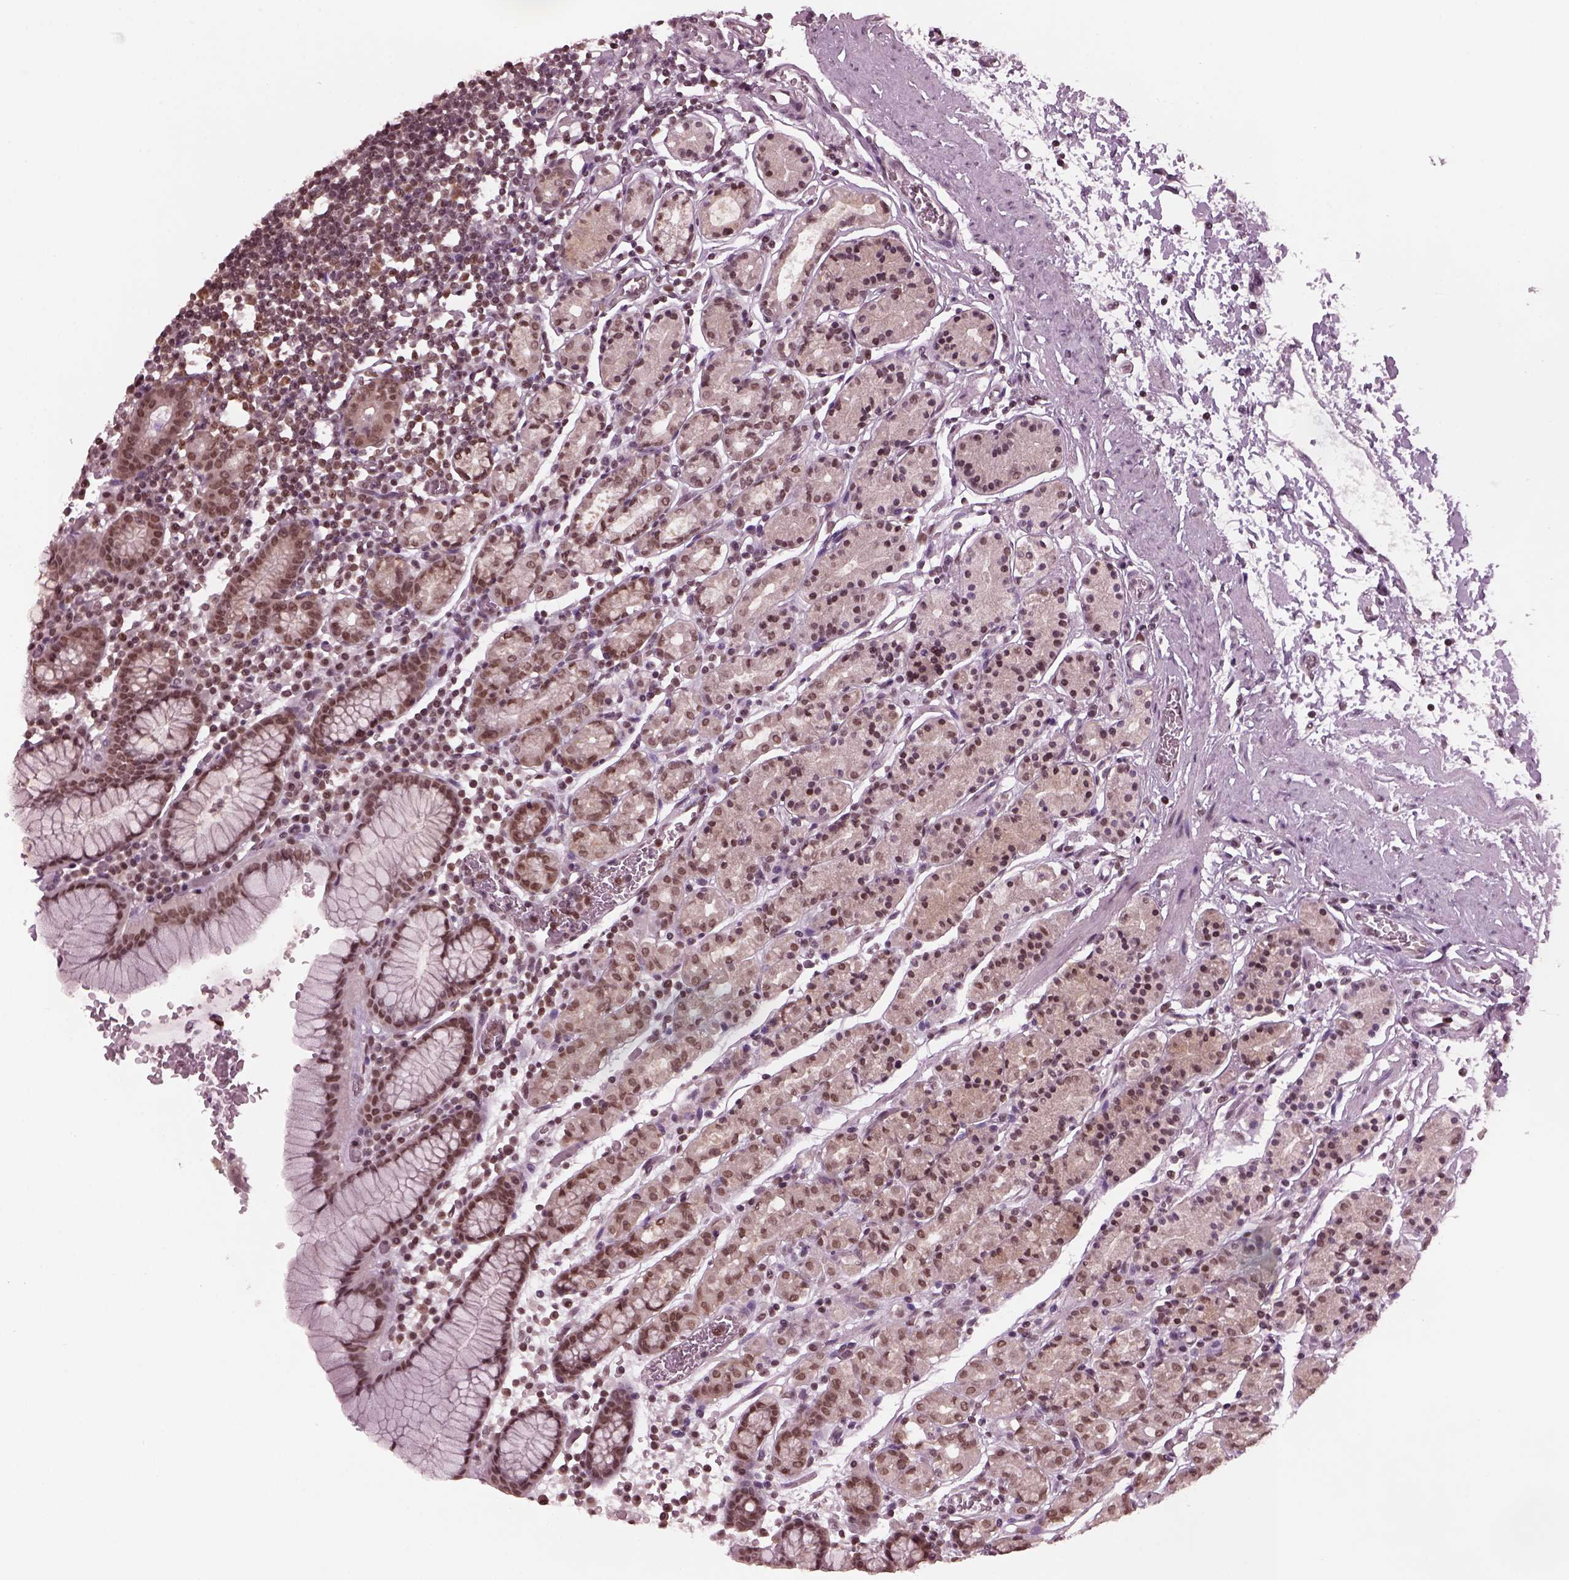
{"staining": {"intensity": "moderate", "quantity": "<25%", "location": "nuclear"}, "tissue": "stomach", "cell_type": "Glandular cells", "image_type": "normal", "snomed": [{"axis": "morphology", "description": "Normal tissue, NOS"}, {"axis": "topography", "description": "Stomach, upper"}, {"axis": "topography", "description": "Stomach"}], "caption": "This image shows immunohistochemistry staining of benign stomach, with low moderate nuclear positivity in about <25% of glandular cells.", "gene": "RUVBL2", "patient": {"sex": "male", "age": 62}}